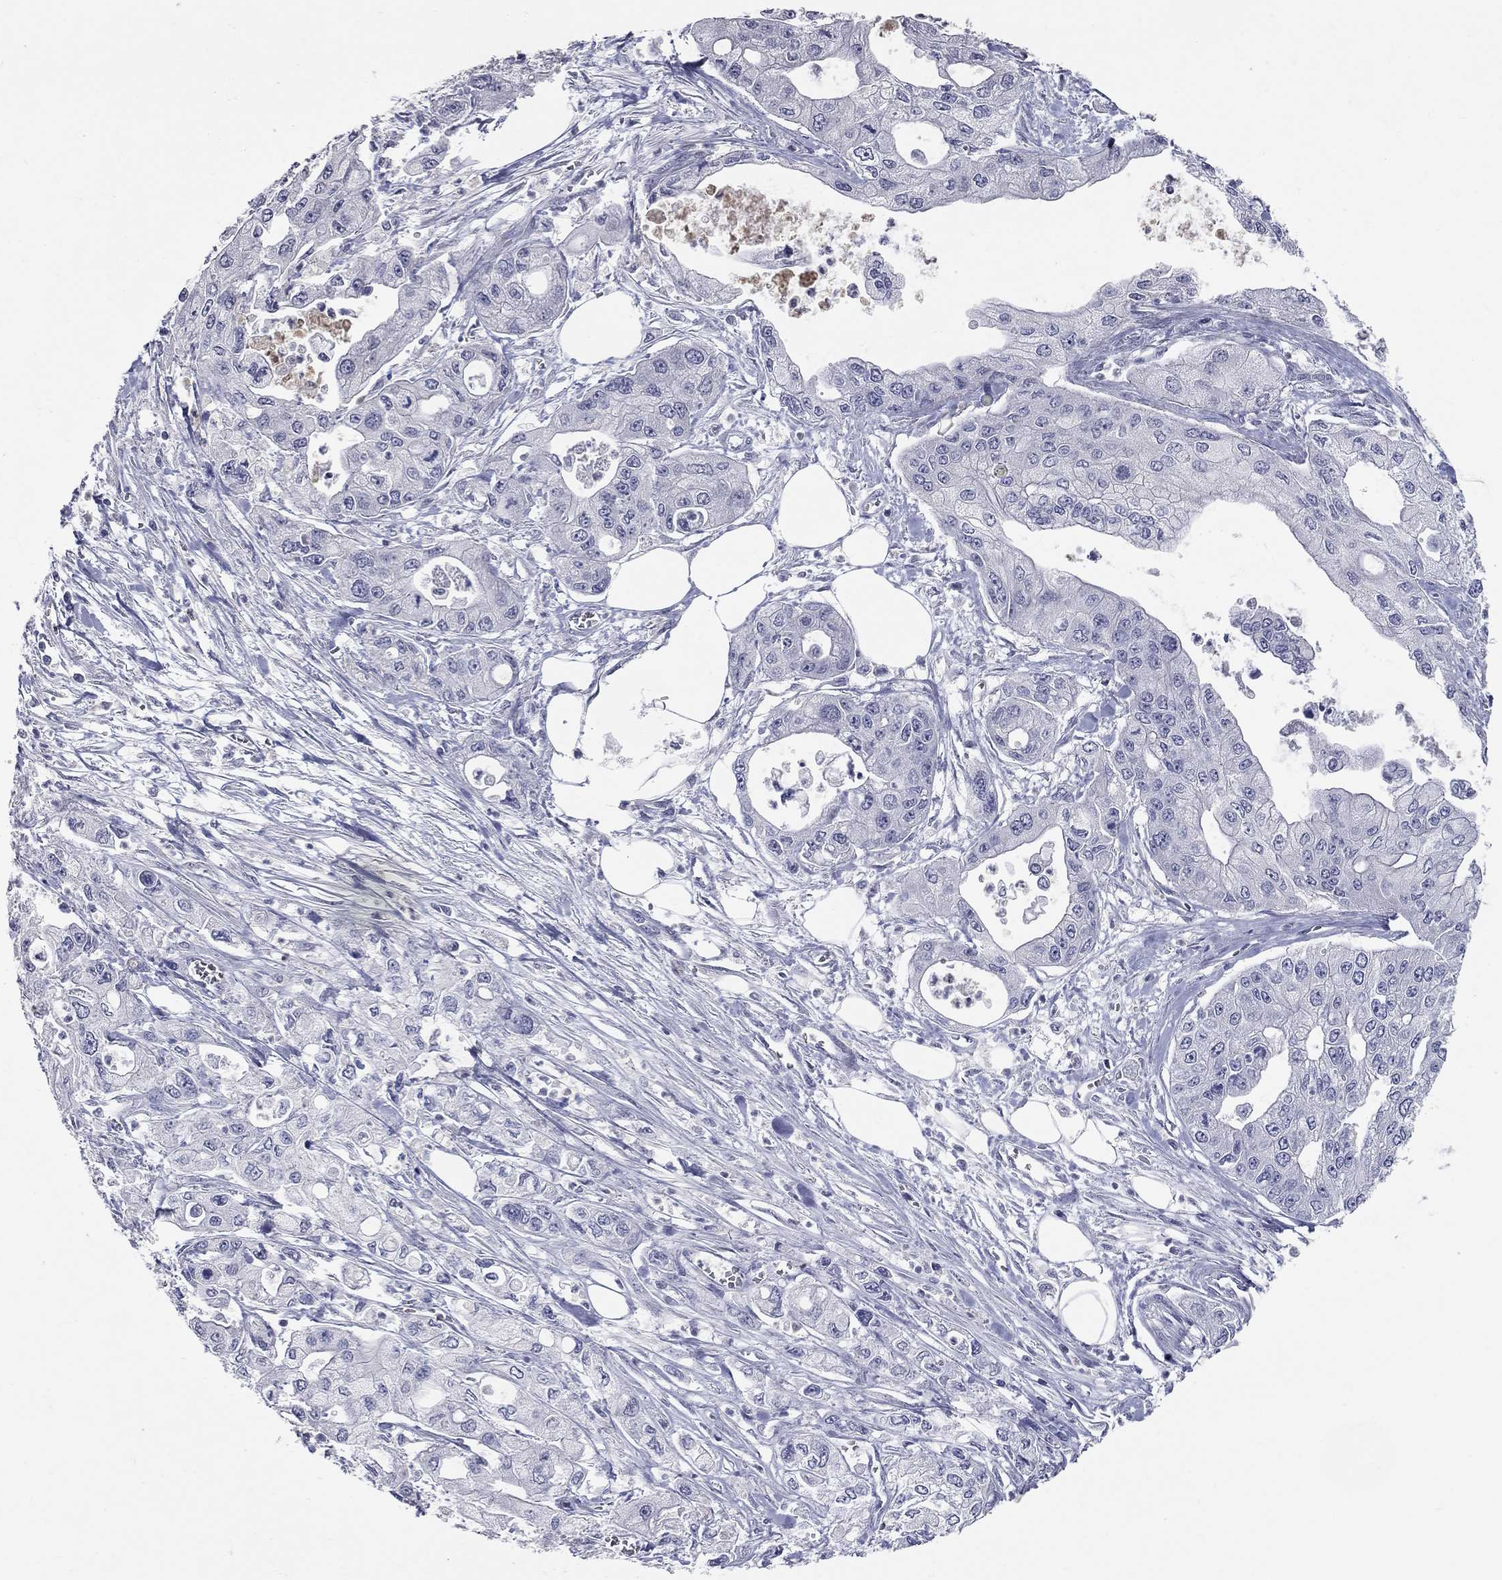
{"staining": {"intensity": "negative", "quantity": "none", "location": "none"}, "tissue": "pancreatic cancer", "cell_type": "Tumor cells", "image_type": "cancer", "snomed": [{"axis": "morphology", "description": "Adenocarcinoma, NOS"}, {"axis": "topography", "description": "Pancreas"}], "caption": "Immunohistochemical staining of pancreatic cancer (adenocarcinoma) displays no significant staining in tumor cells.", "gene": "SYT12", "patient": {"sex": "male", "age": 70}}